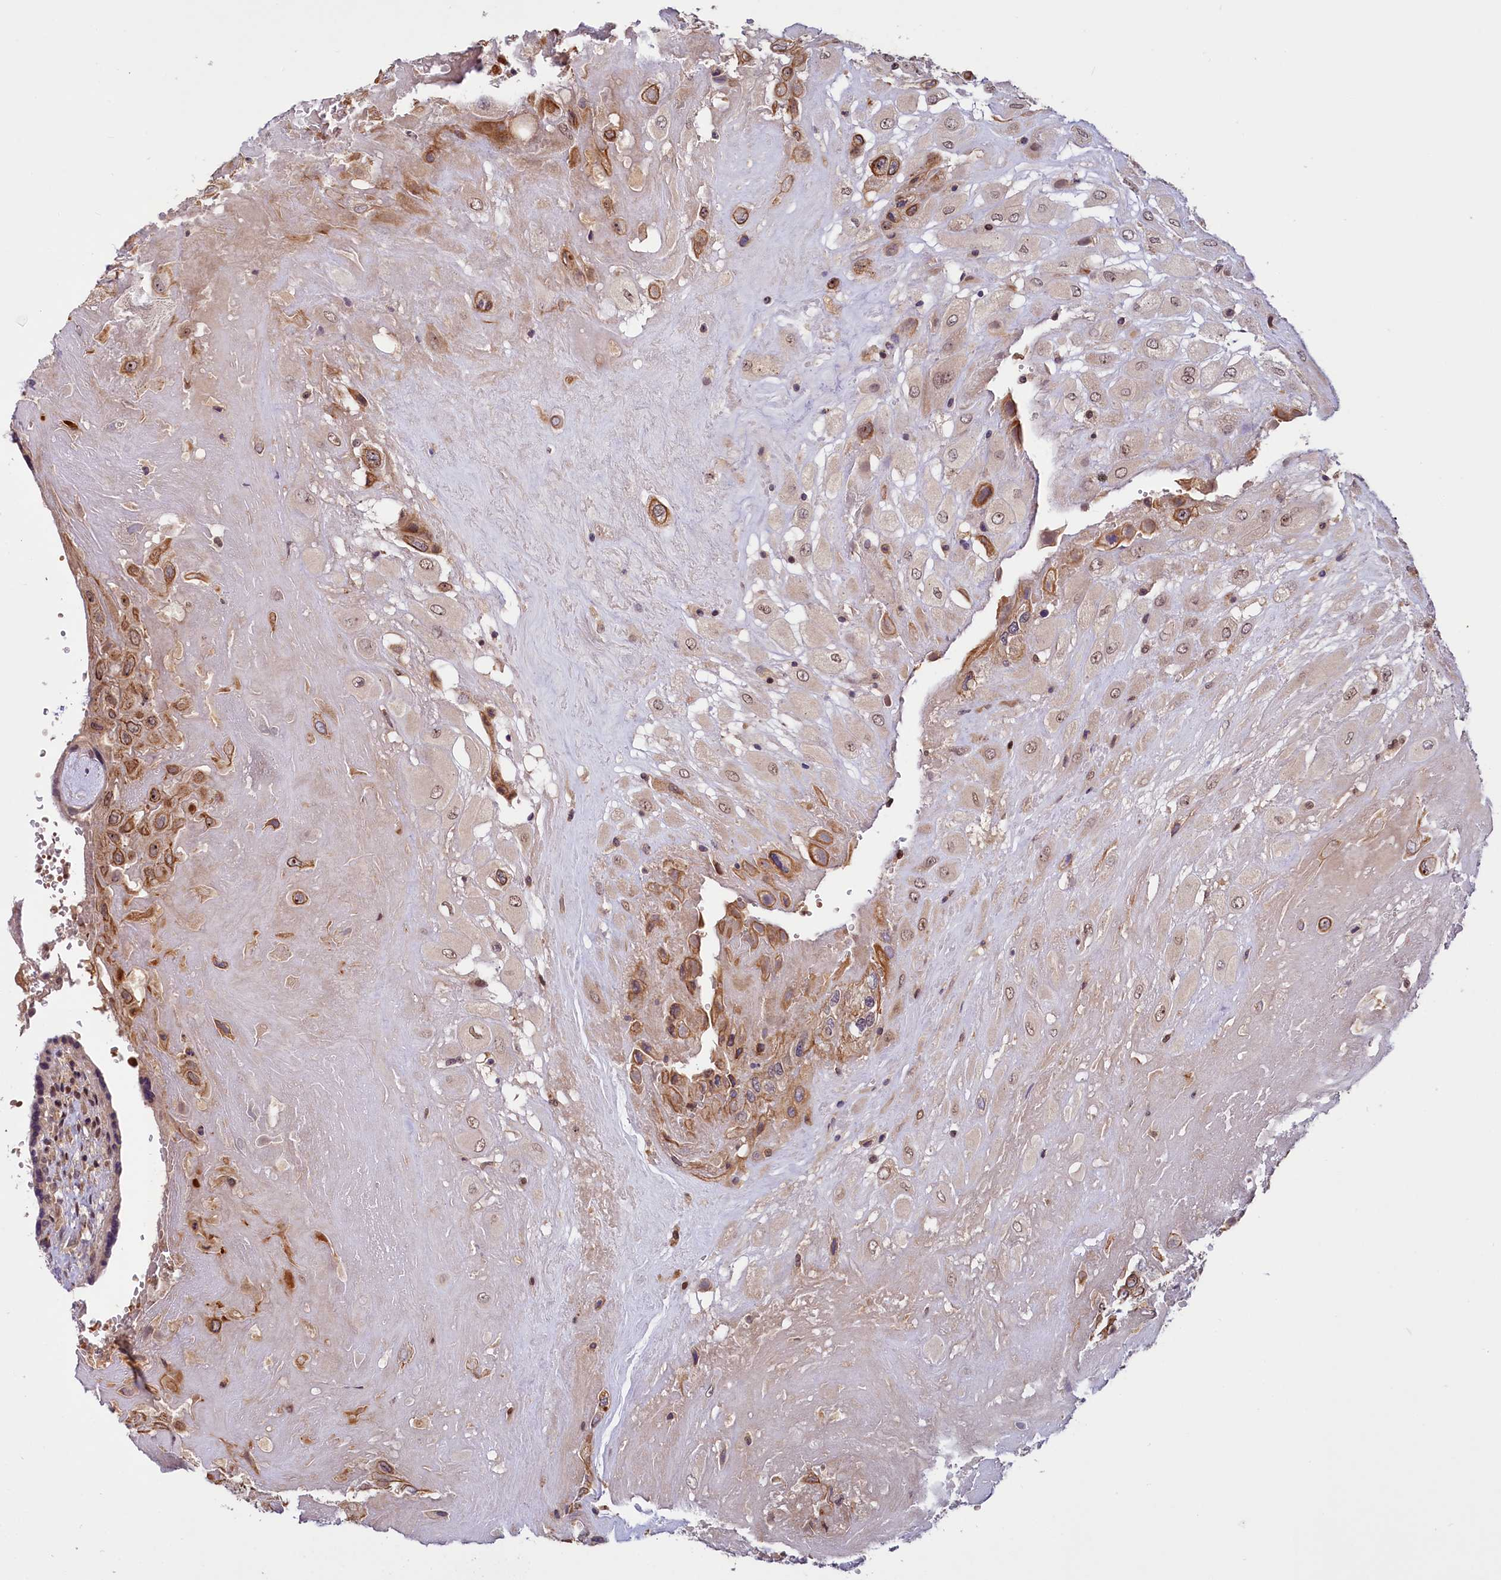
{"staining": {"intensity": "moderate", "quantity": "<25%", "location": "cytoplasmic/membranous"}, "tissue": "placenta", "cell_type": "Decidual cells", "image_type": "normal", "snomed": [{"axis": "morphology", "description": "Normal tissue, NOS"}, {"axis": "topography", "description": "Placenta"}], "caption": "Immunohistochemical staining of normal human placenta reveals low levels of moderate cytoplasmic/membranous staining in about <25% of decidual cells.", "gene": "N4BP2L1", "patient": {"sex": "female", "age": 37}}